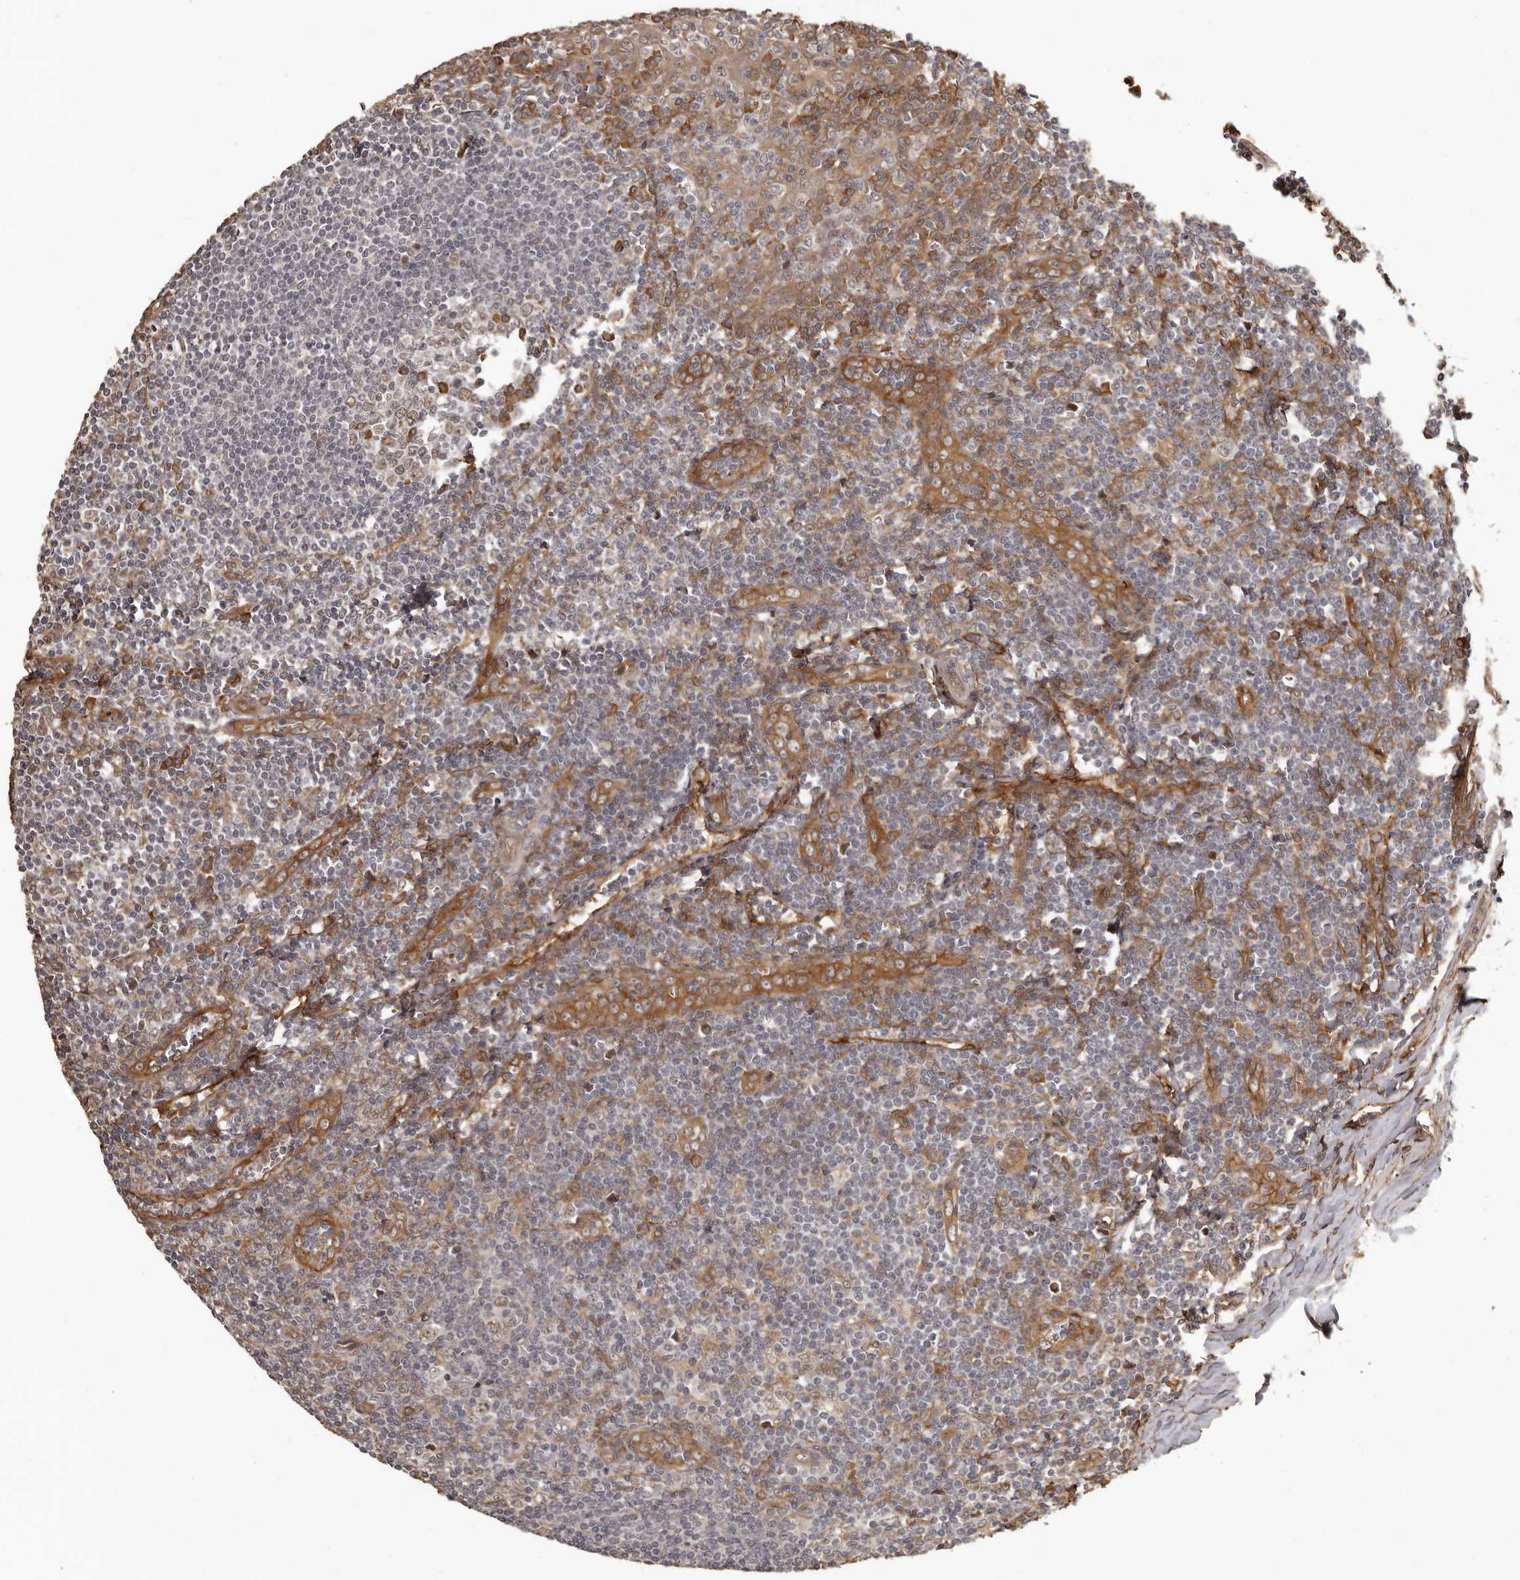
{"staining": {"intensity": "moderate", "quantity": "<25%", "location": "cytoplasmic/membranous"}, "tissue": "tonsil", "cell_type": "Germinal center cells", "image_type": "normal", "snomed": [{"axis": "morphology", "description": "Normal tissue, NOS"}, {"axis": "topography", "description": "Tonsil"}], "caption": "Immunohistochemical staining of benign tonsil reveals moderate cytoplasmic/membranous protein expression in about <25% of germinal center cells.", "gene": "SLITRK6", "patient": {"sex": "male", "age": 27}}